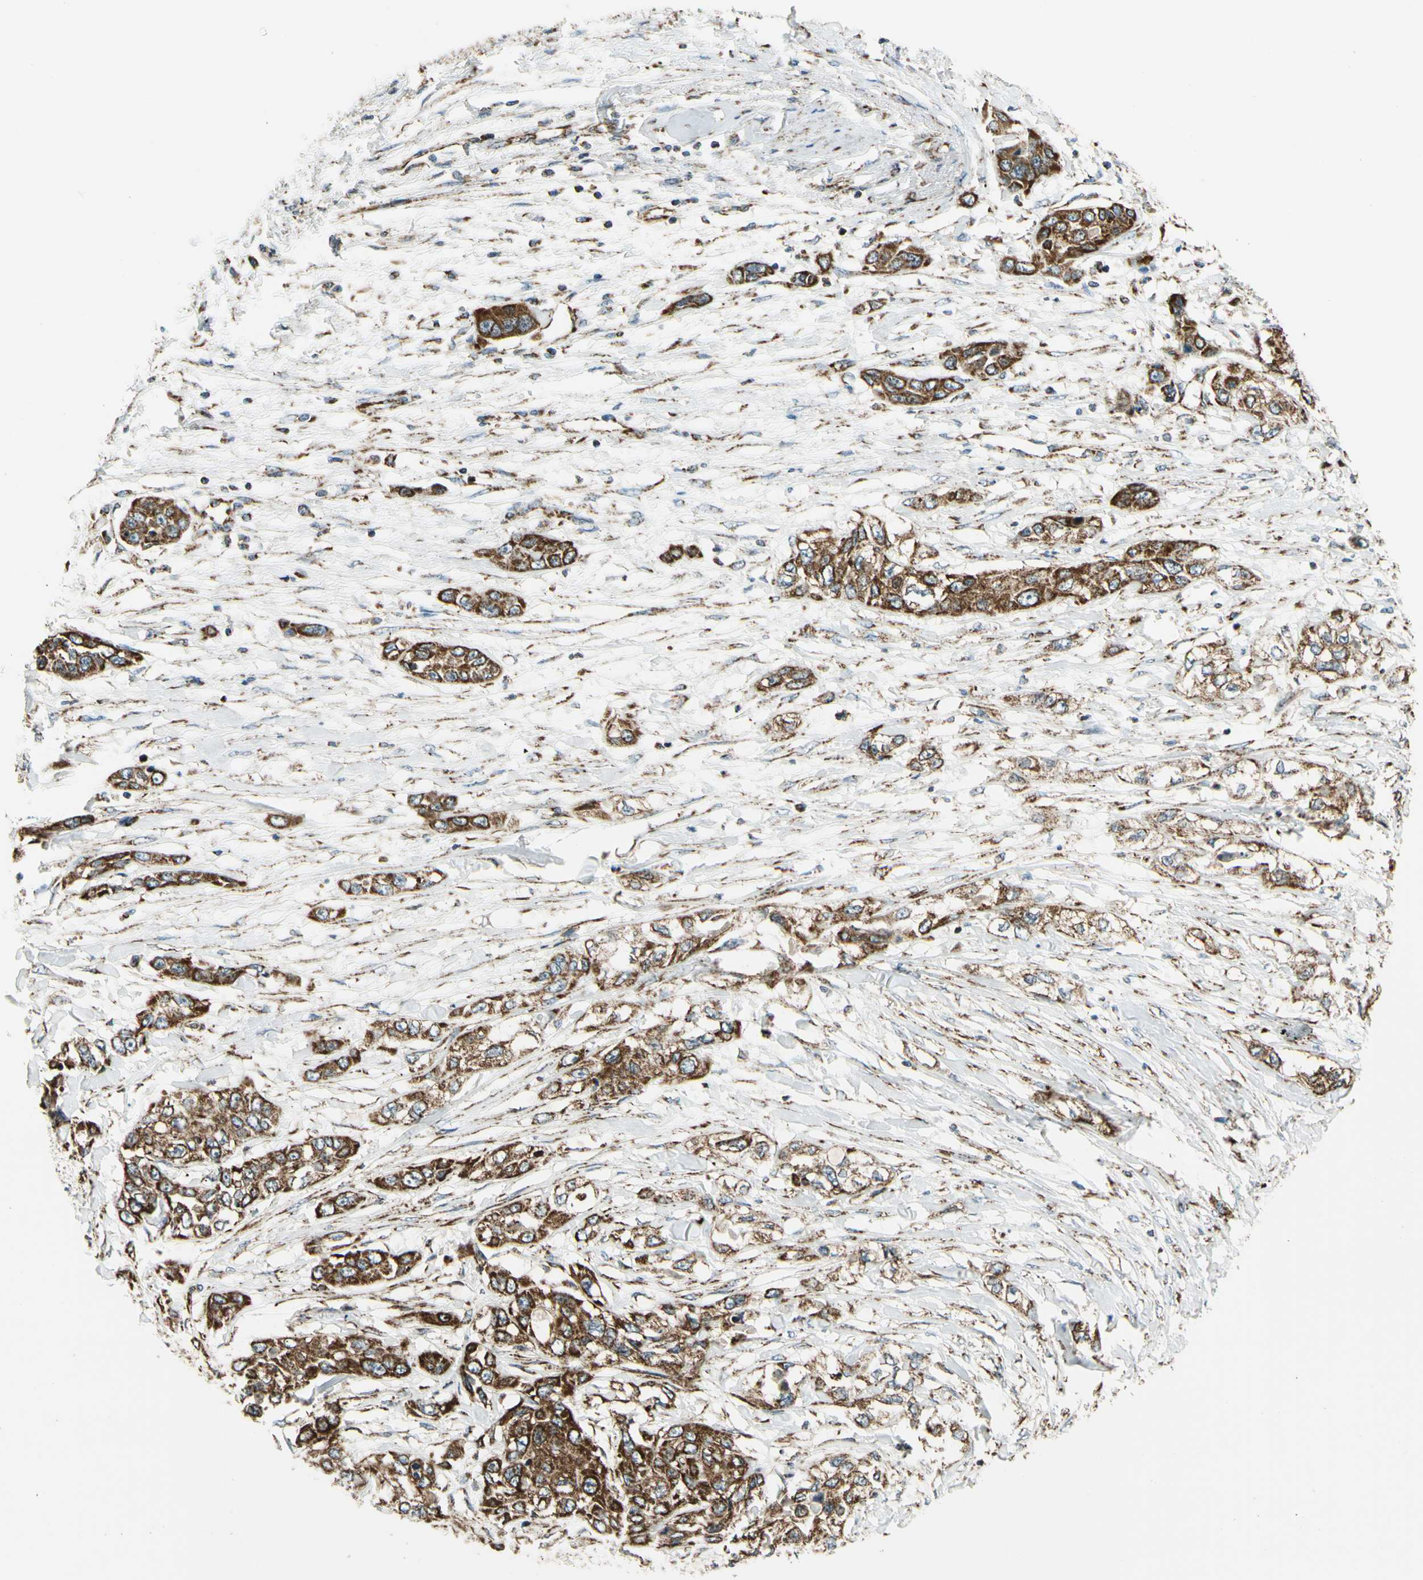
{"staining": {"intensity": "strong", "quantity": ">75%", "location": "cytoplasmic/membranous"}, "tissue": "pancreatic cancer", "cell_type": "Tumor cells", "image_type": "cancer", "snomed": [{"axis": "morphology", "description": "Adenocarcinoma, NOS"}, {"axis": "topography", "description": "Pancreas"}], "caption": "The immunohistochemical stain labels strong cytoplasmic/membranous positivity in tumor cells of pancreatic adenocarcinoma tissue. Nuclei are stained in blue.", "gene": "MAVS", "patient": {"sex": "female", "age": 70}}